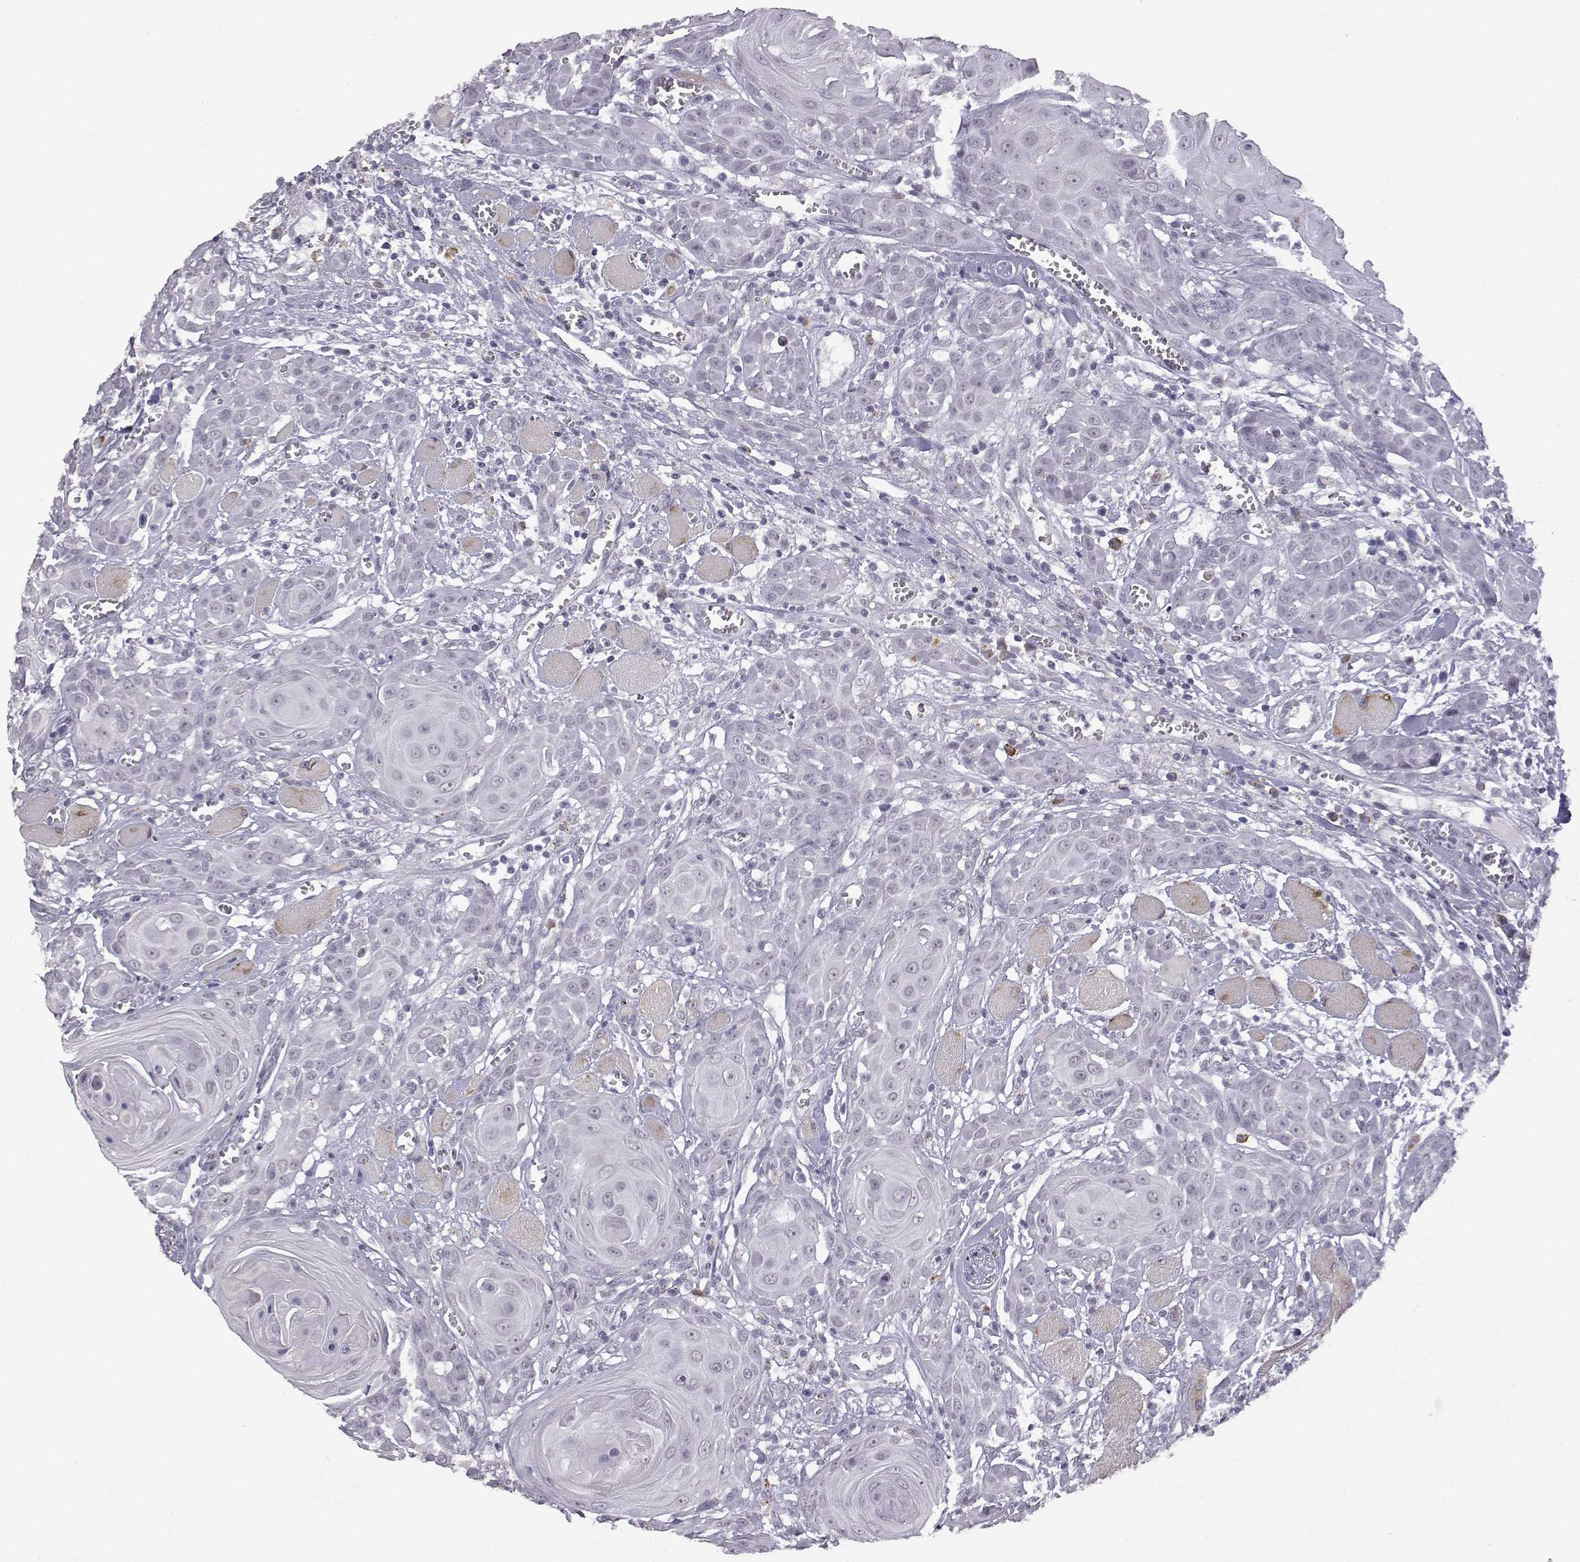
{"staining": {"intensity": "negative", "quantity": "none", "location": "none"}, "tissue": "head and neck cancer", "cell_type": "Tumor cells", "image_type": "cancer", "snomed": [{"axis": "morphology", "description": "Squamous cell carcinoma, NOS"}, {"axis": "topography", "description": "Head-Neck"}], "caption": "Protein analysis of head and neck cancer shows no significant staining in tumor cells.", "gene": "VGF", "patient": {"sex": "female", "age": 80}}